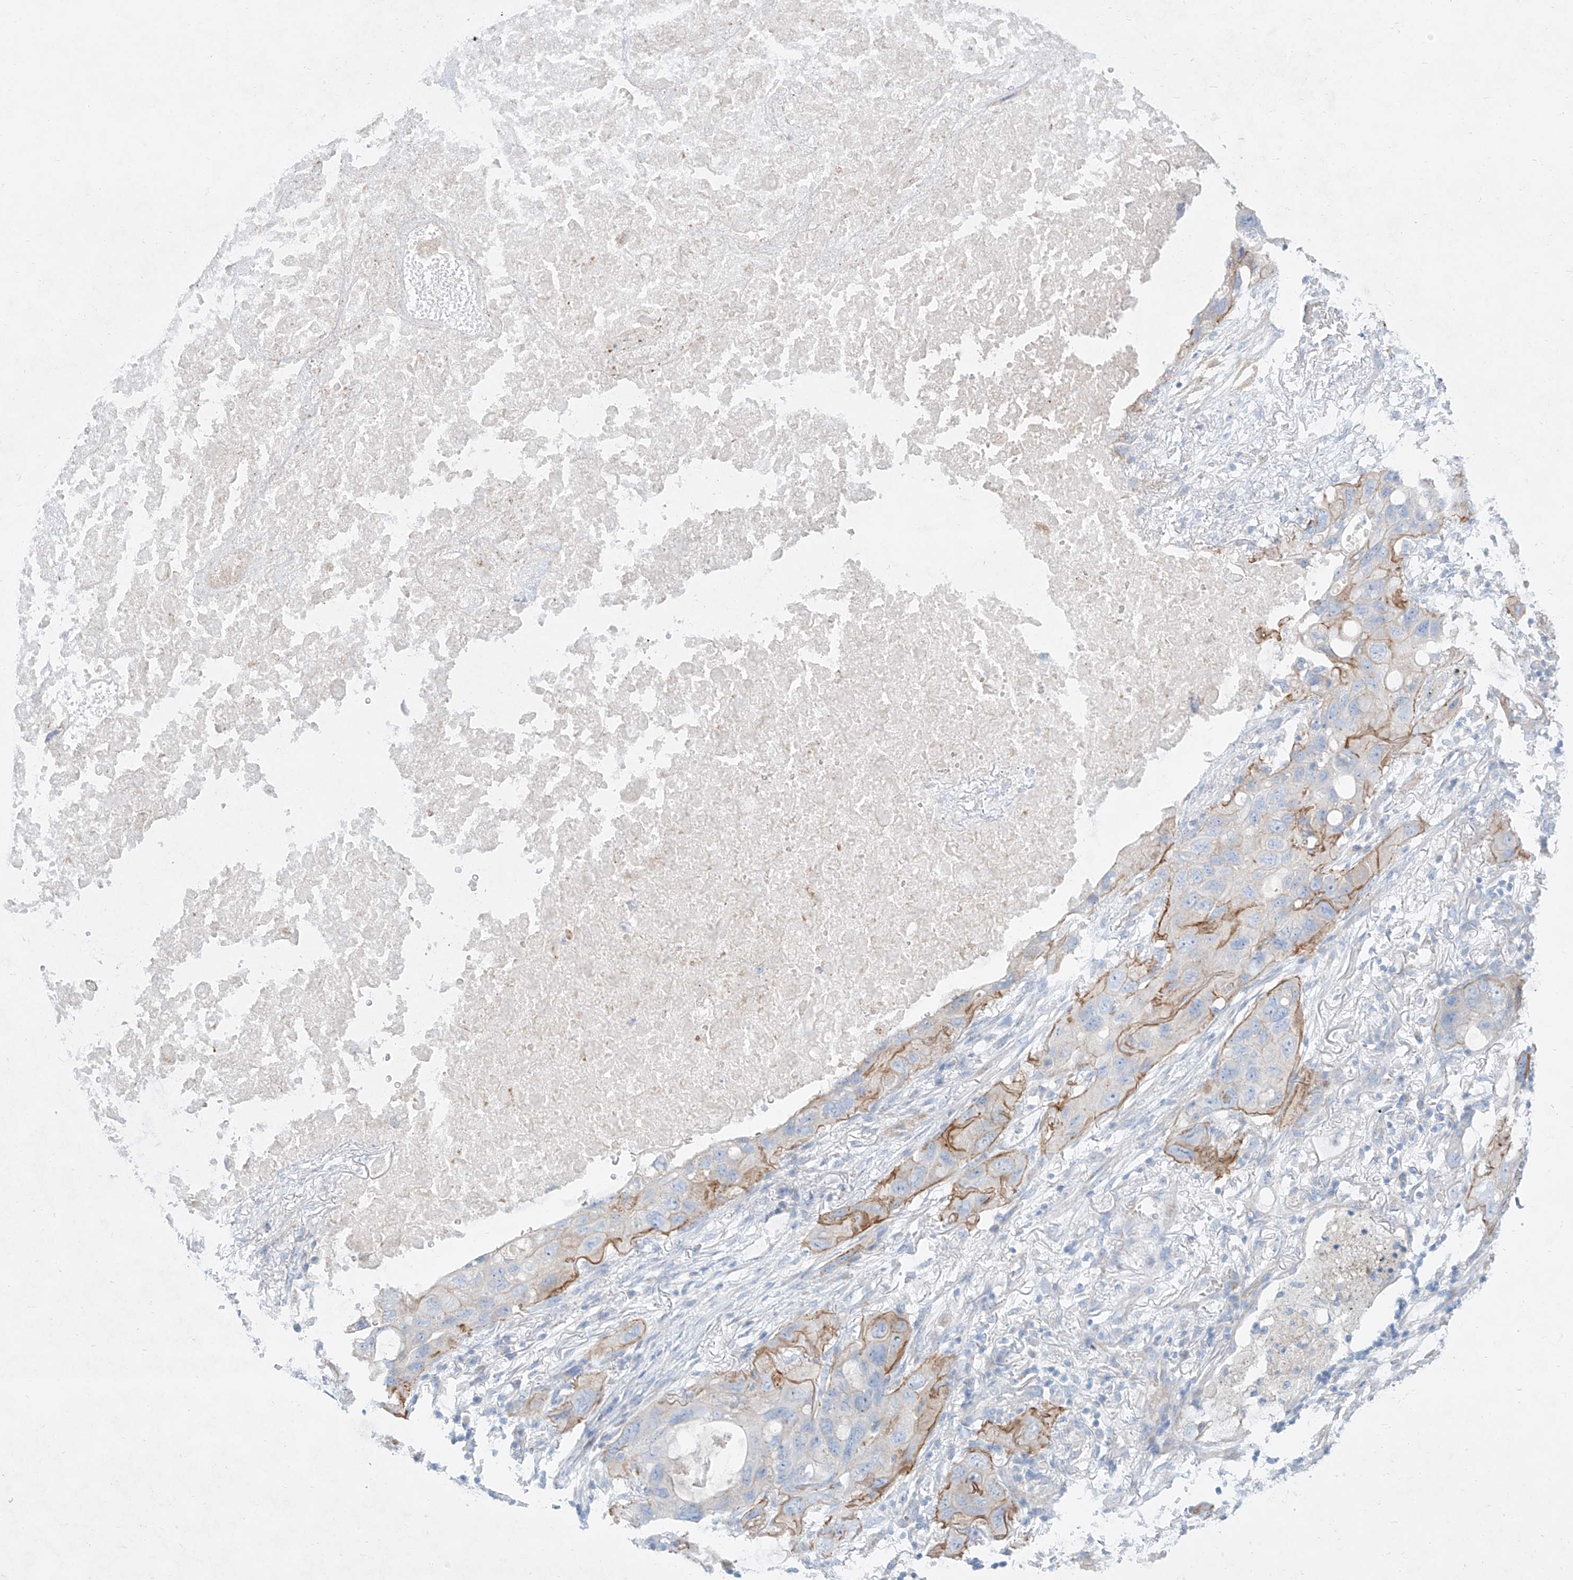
{"staining": {"intensity": "moderate", "quantity": "25%-75%", "location": "cytoplasmic/membranous"}, "tissue": "lung cancer", "cell_type": "Tumor cells", "image_type": "cancer", "snomed": [{"axis": "morphology", "description": "Squamous cell carcinoma, NOS"}, {"axis": "topography", "description": "Lung"}], "caption": "Tumor cells exhibit moderate cytoplasmic/membranous positivity in about 25%-75% of cells in lung cancer.", "gene": "AJM1", "patient": {"sex": "female", "age": 73}}